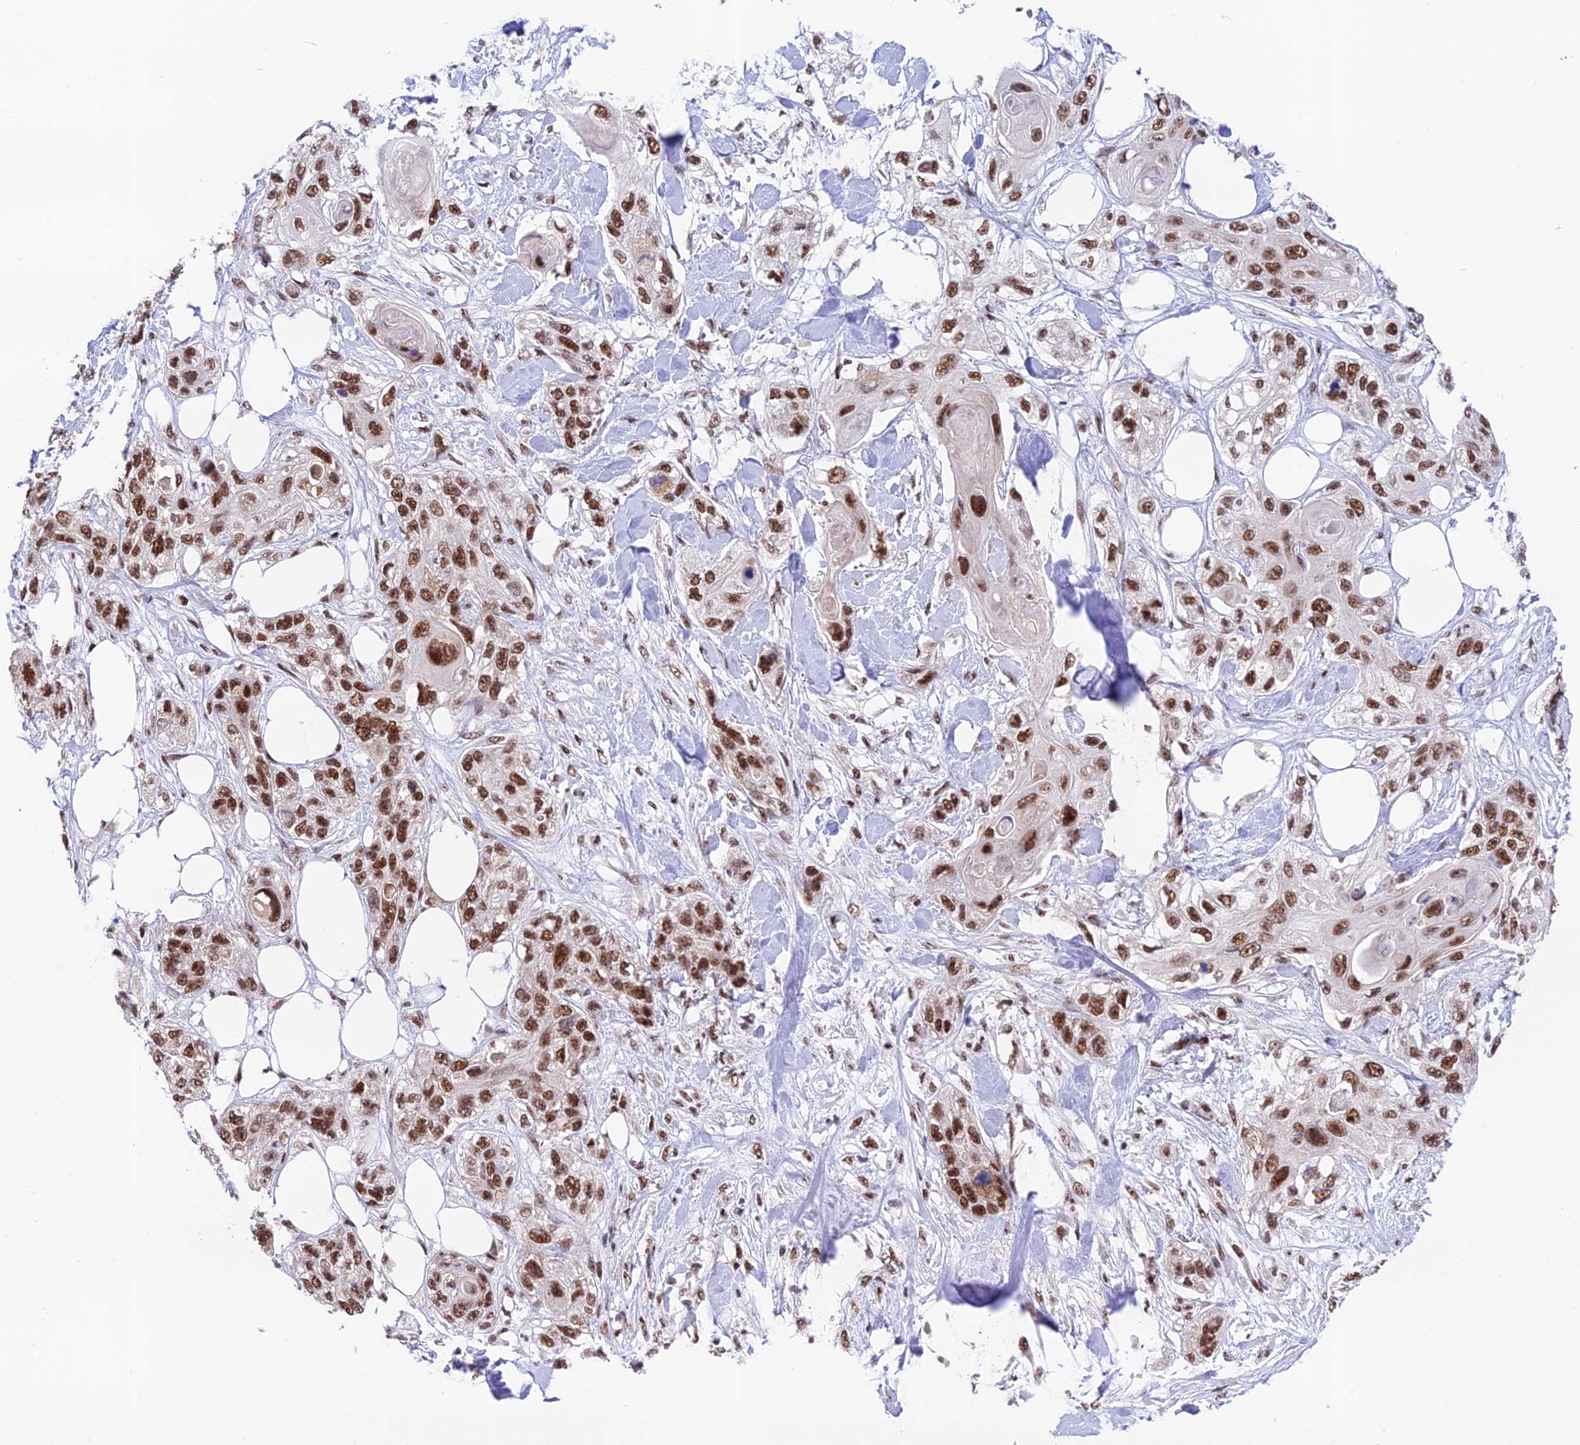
{"staining": {"intensity": "moderate", "quantity": ">75%", "location": "nuclear"}, "tissue": "skin cancer", "cell_type": "Tumor cells", "image_type": "cancer", "snomed": [{"axis": "morphology", "description": "Normal tissue, NOS"}, {"axis": "morphology", "description": "Squamous cell carcinoma, NOS"}, {"axis": "topography", "description": "Skin"}], "caption": "Human skin squamous cell carcinoma stained with a brown dye shows moderate nuclear positive staining in approximately >75% of tumor cells.", "gene": "THOC7", "patient": {"sex": "male", "age": 72}}